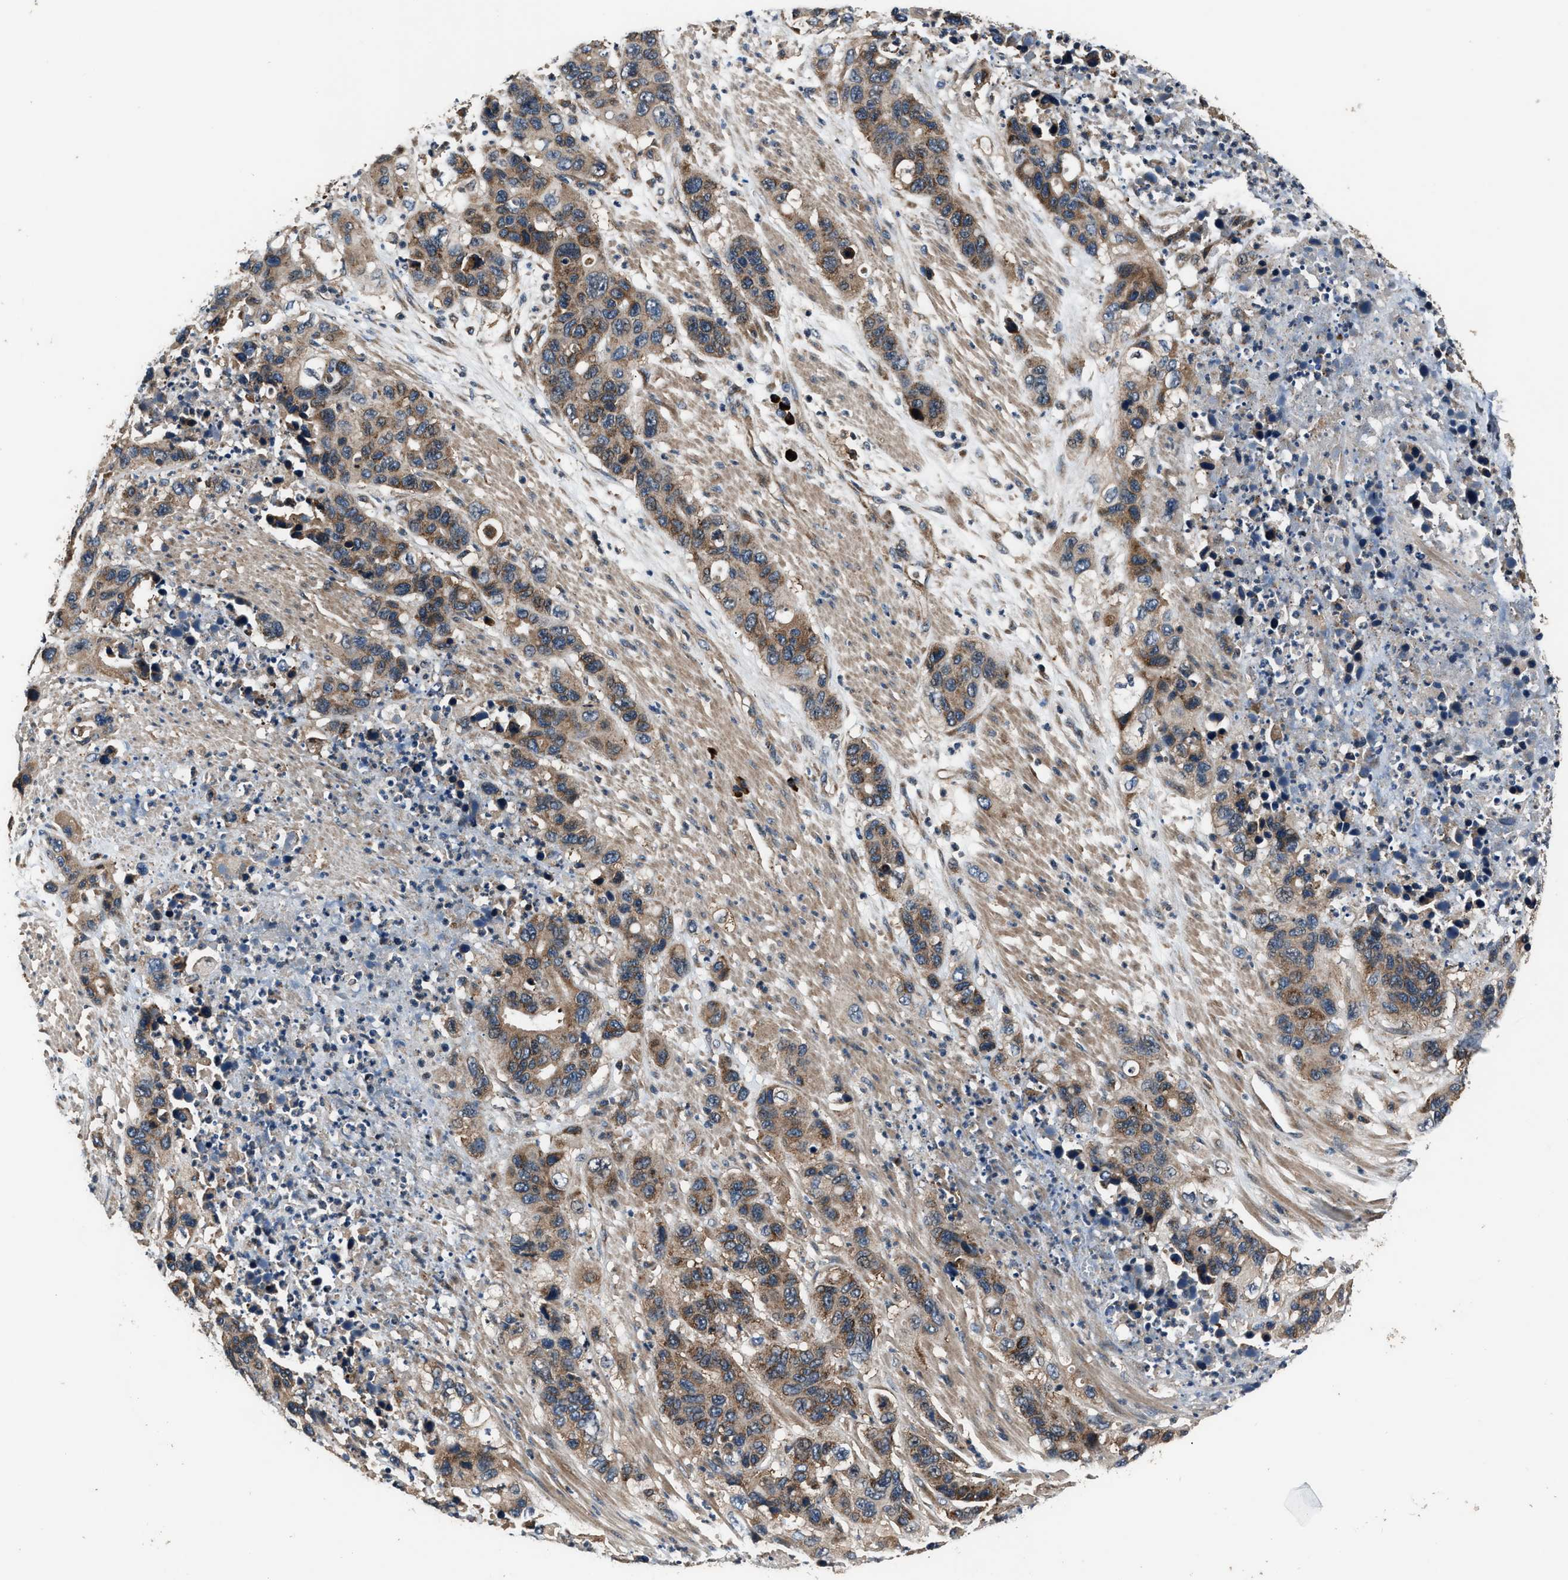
{"staining": {"intensity": "moderate", "quantity": ">75%", "location": "cytoplasmic/membranous"}, "tissue": "pancreatic cancer", "cell_type": "Tumor cells", "image_type": "cancer", "snomed": [{"axis": "morphology", "description": "Adenocarcinoma, NOS"}, {"axis": "topography", "description": "Pancreas"}], "caption": "Protein expression analysis of human pancreatic cancer reveals moderate cytoplasmic/membranous staining in about >75% of tumor cells. Nuclei are stained in blue.", "gene": "IMPDH2", "patient": {"sex": "female", "age": 71}}